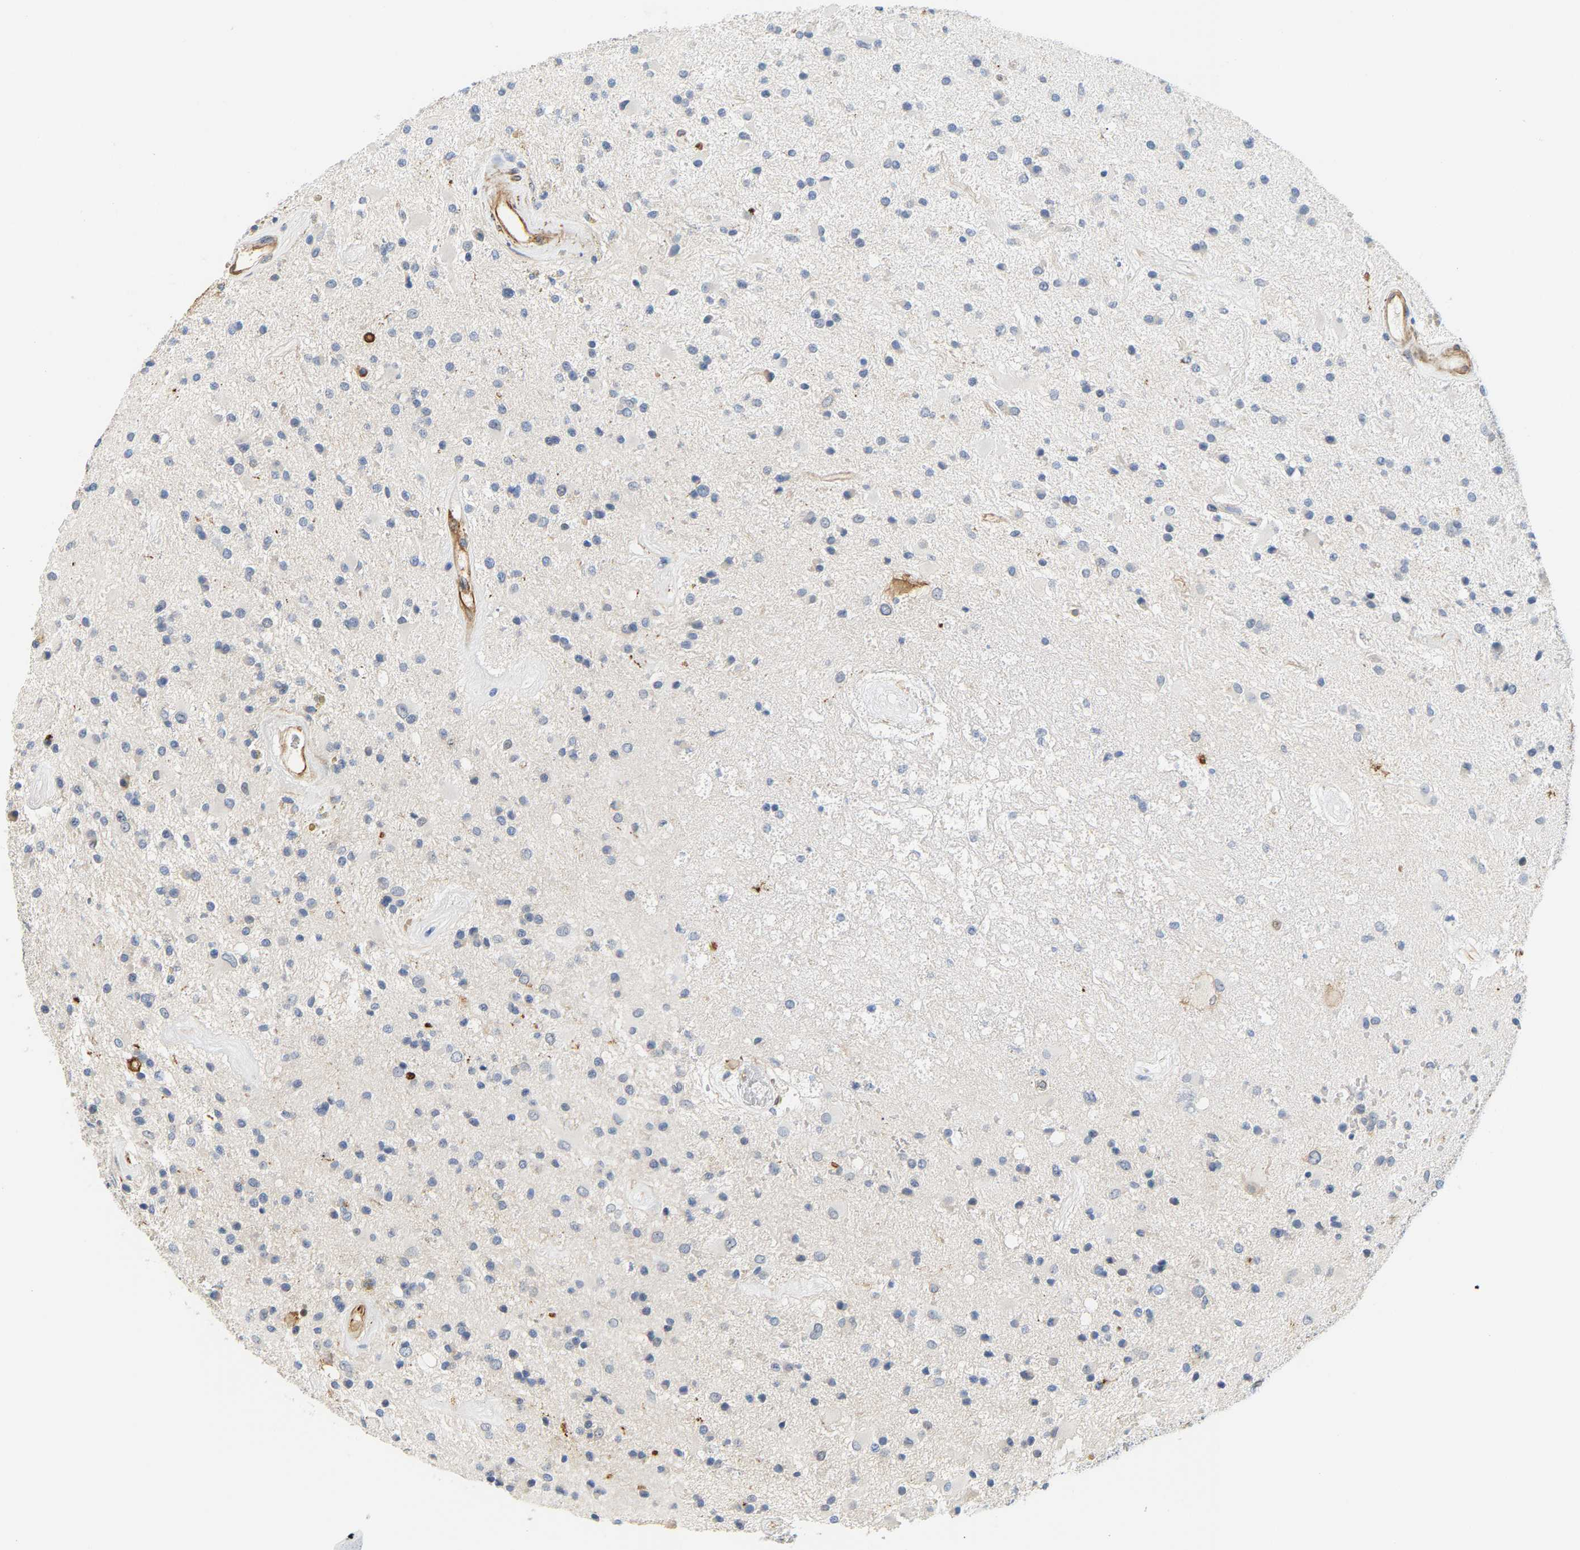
{"staining": {"intensity": "negative", "quantity": "none", "location": "none"}, "tissue": "glioma", "cell_type": "Tumor cells", "image_type": "cancer", "snomed": [{"axis": "morphology", "description": "Glioma, malignant, Low grade"}, {"axis": "topography", "description": "Brain"}], "caption": "An IHC micrograph of glioma is shown. There is no staining in tumor cells of glioma. (Stains: DAB IHC with hematoxylin counter stain, Microscopy: brightfield microscopy at high magnification).", "gene": "PAWR", "patient": {"sex": "male", "age": 58}}